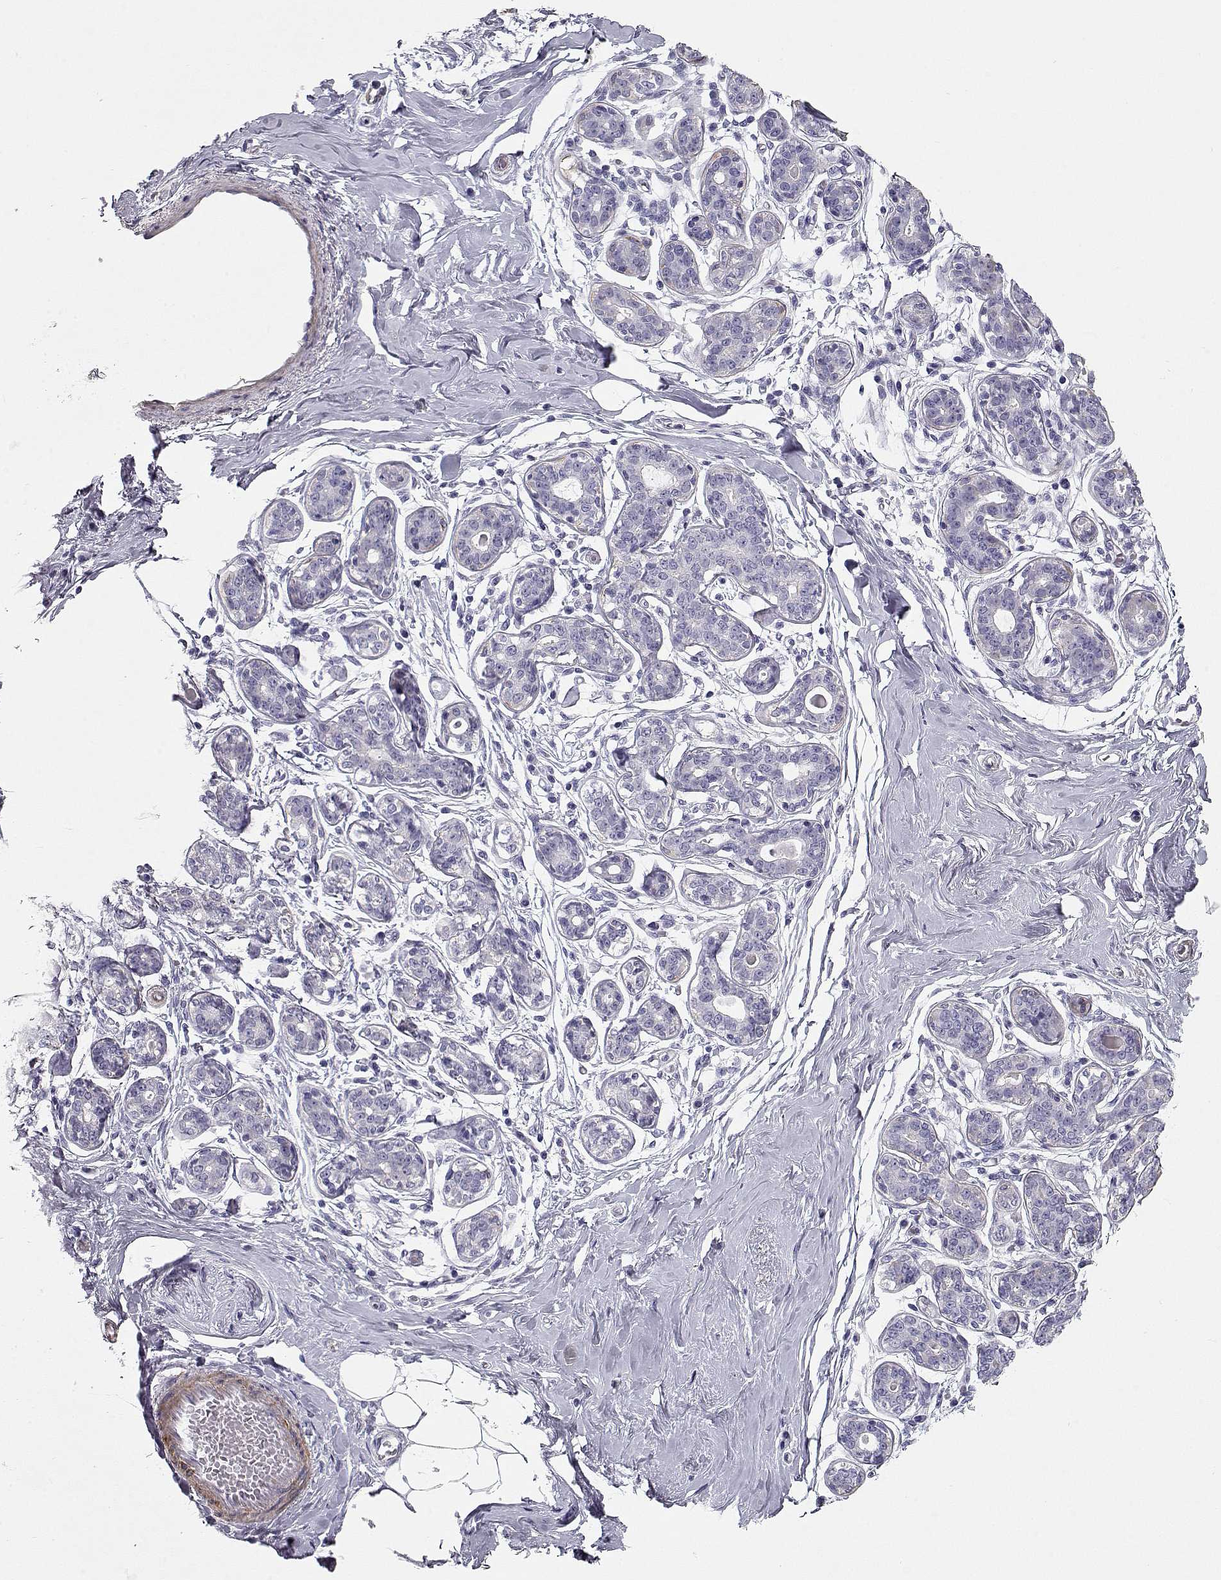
{"staining": {"intensity": "negative", "quantity": "none", "location": "none"}, "tissue": "breast", "cell_type": "Adipocytes", "image_type": "normal", "snomed": [{"axis": "morphology", "description": "Normal tissue, NOS"}, {"axis": "topography", "description": "Skin"}, {"axis": "topography", "description": "Breast"}], "caption": "Immunohistochemistry (IHC) micrograph of benign breast: breast stained with DAB reveals no significant protein expression in adipocytes.", "gene": "SLITRK3", "patient": {"sex": "female", "age": 43}}